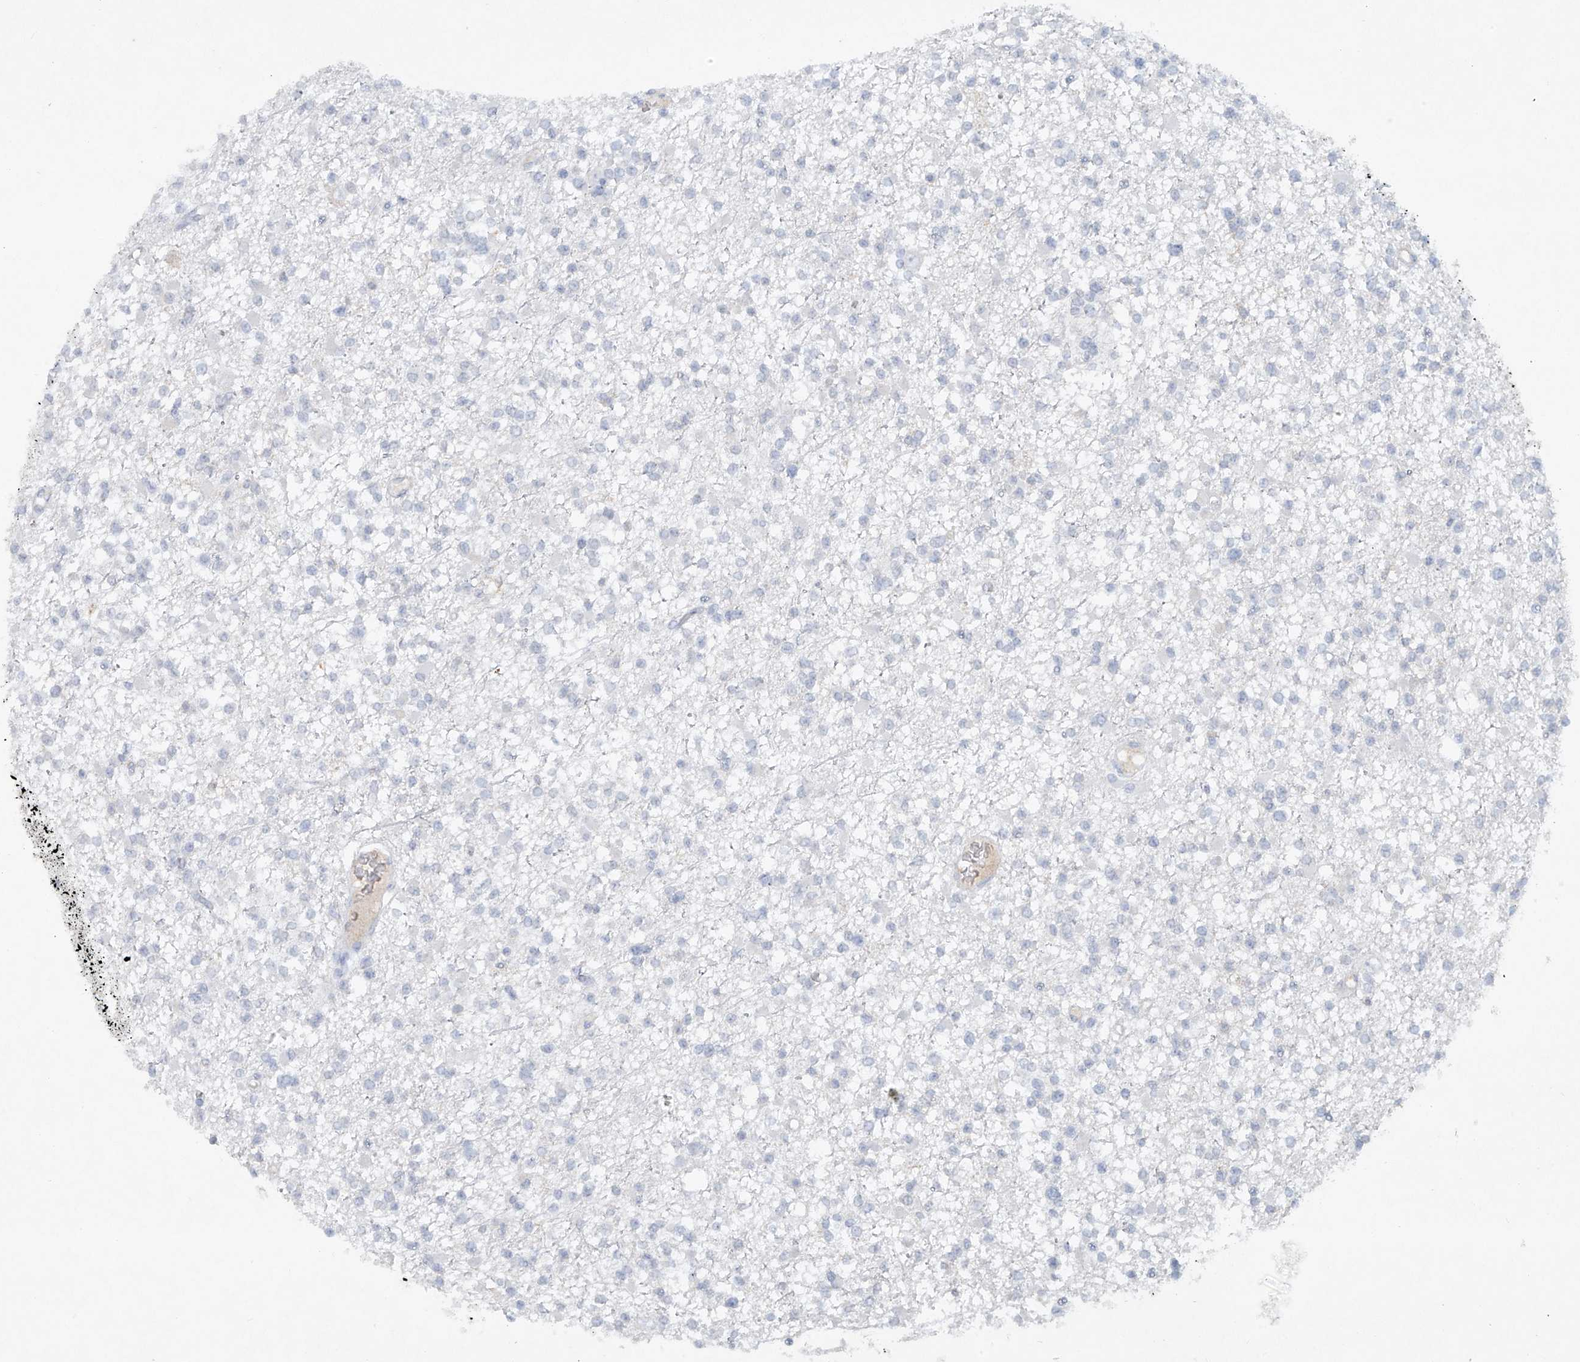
{"staining": {"intensity": "negative", "quantity": "none", "location": "none"}, "tissue": "glioma", "cell_type": "Tumor cells", "image_type": "cancer", "snomed": [{"axis": "morphology", "description": "Glioma, malignant, Low grade"}, {"axis": "topography", "description": "Brain"}], "caption": "Glioma was stained to show a protein in brown. There is no significant staining in tumor cells. The staining is performed using DAB (3,3'-diaminobenzidine) brown chromogen with nuclei counter-stained in using hematoxylin.", "gene": "FCGR3A", "patient": {"sex": "female", "age": 22}}